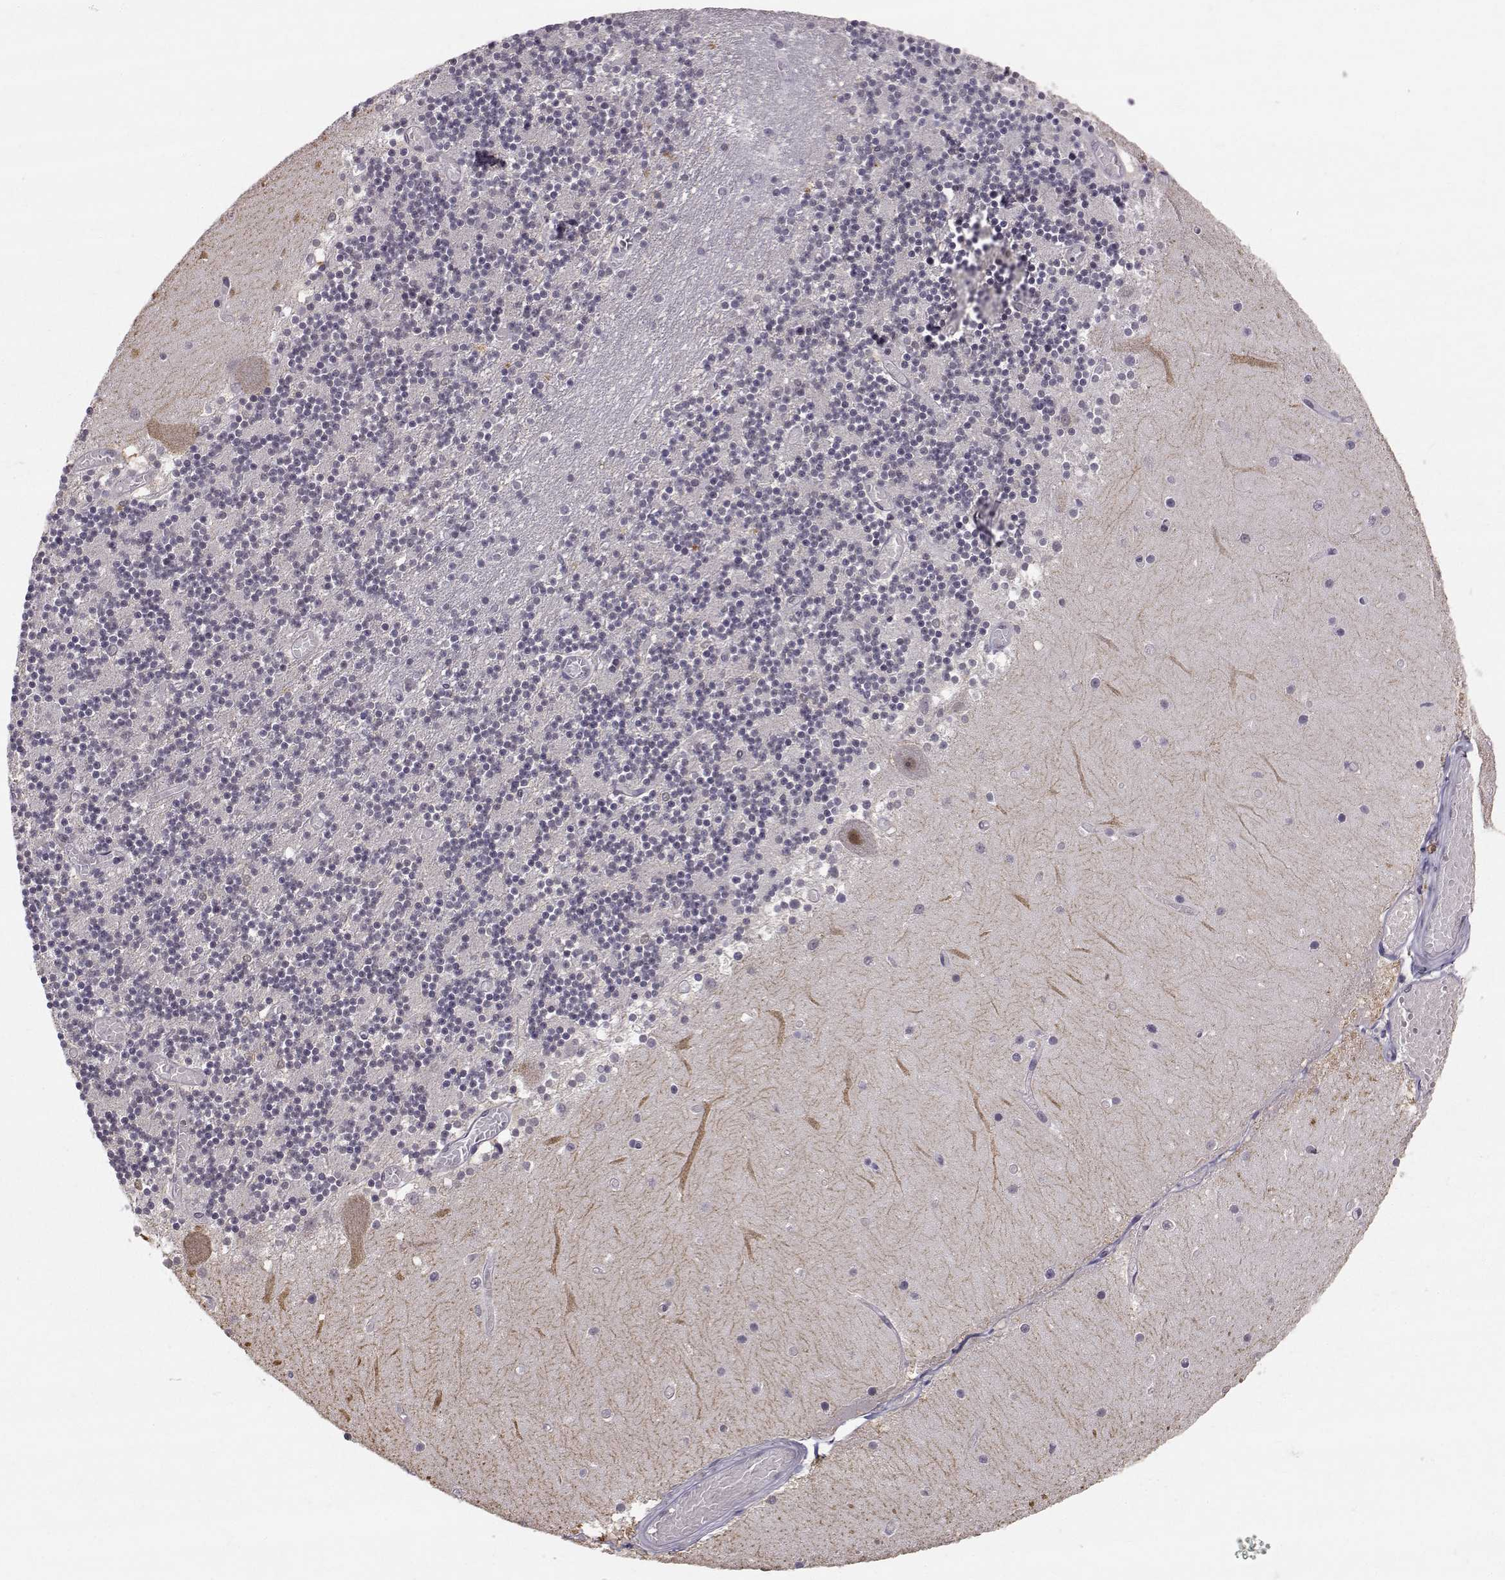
{"staining": {"intensity": "negative", "quantity": "none", "location": "none"}, "tissue": "cerebellum", "cell_type": "Cells in granular layer", "image_type": "normal", "snomed": [{"axis": "morphology", "description": "Normal tissue, NOS"}, {"axis": "topography", "description": "Cerebellum"}], "caption": "Immunohistochemical staining of normal human cerebellum exhibits no significant staining in cells in granular layer. (Stains: DAB (3,3'-diaminobenzidine) immunohistochemistry with hematoxylin counter stain, Microscopy: brightfield microscopy at high magnification).", "gene": "RPP38", "patient": {"sex": "female", "age": 28}}